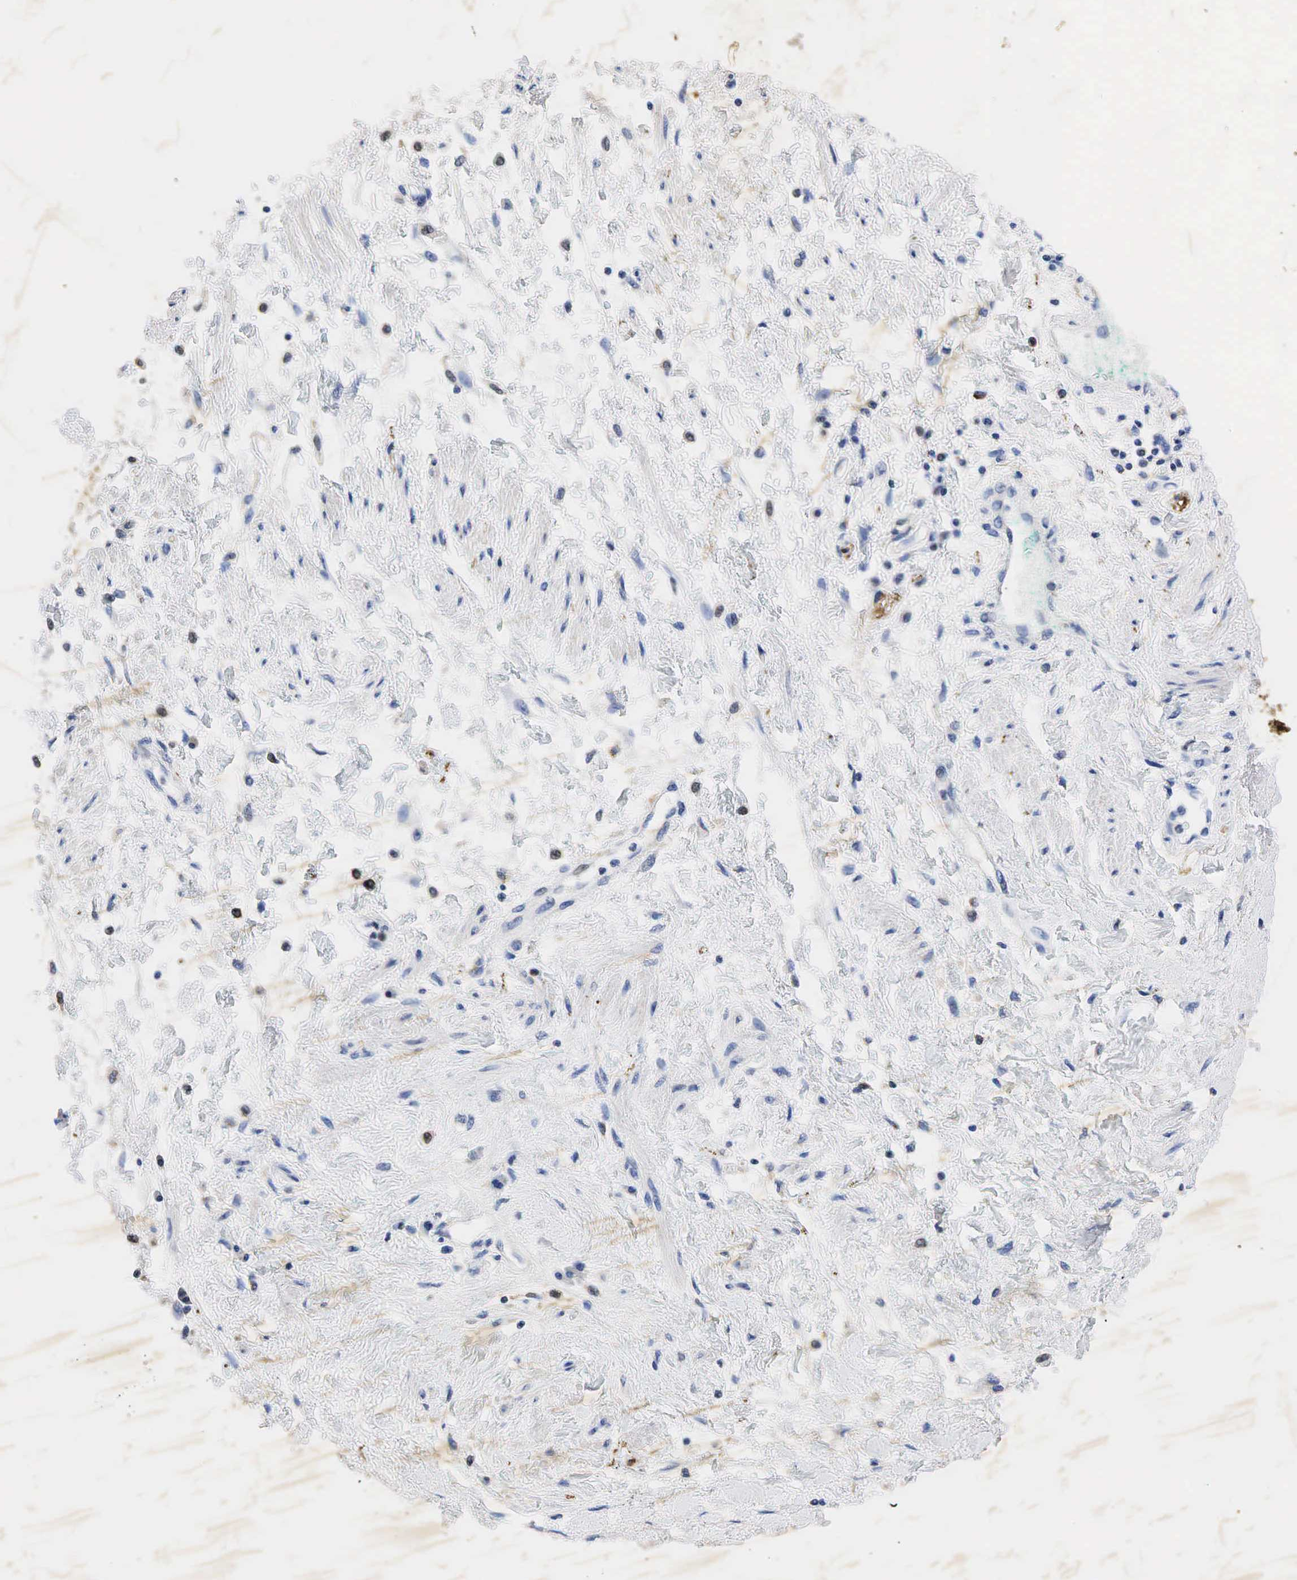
{"staining": {"intensity": "weak", "quantity": "25%-75%", "location": "cytoplasmic/membranous,nuclear"}, "tissue": "cervical cancer", "cell_type": "Tumor cells", "image_type": "cancer", "snomed": [{"axis": "morphology", "description": "Squamous cell carcinoma, NOS"}, {"axis": "topography", "description": "Cervix"}], "caption": "A histopathology image of cervical squamous cell carcinoma stained for a protein displays weak cytoplasmic/membranous and nuclear brown staining in tumor cells.", "gene": "SYP", "patient": {"sex": "female", "age": 57}}